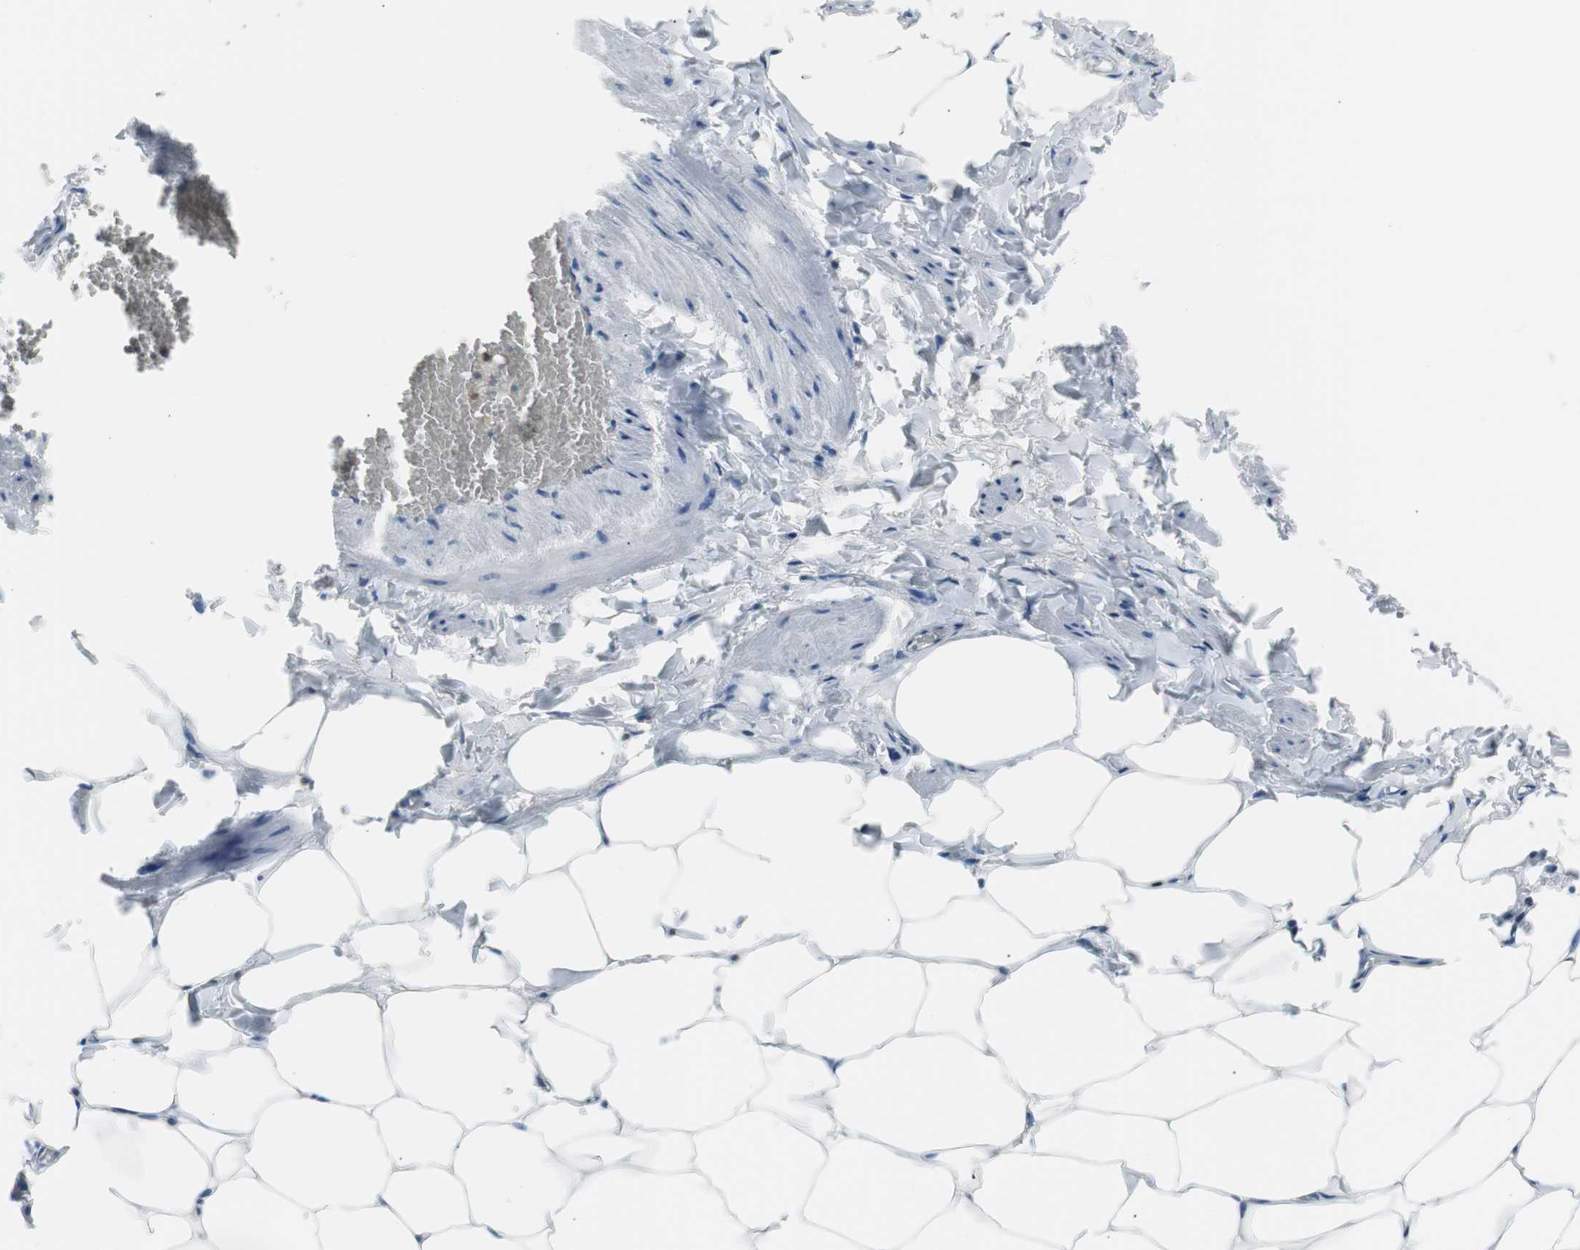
{"staining": {"intensity": "negative", "quantity": "none", "location": "none"}, "tissue": "adipose tissue", "cell_type": "Adipocytes", "image_type": "normal", "snomed": [{"axis": "morphology", "description": "Normal tissue, NOS"}, {"axis": "topography", "description": "Vascular tissue"}], "caption": "The image demonstrates no significant staining in adipocytes of adipose tissue.", "gene": "IL18", "patient": {"sex": "male", "age": 41}}